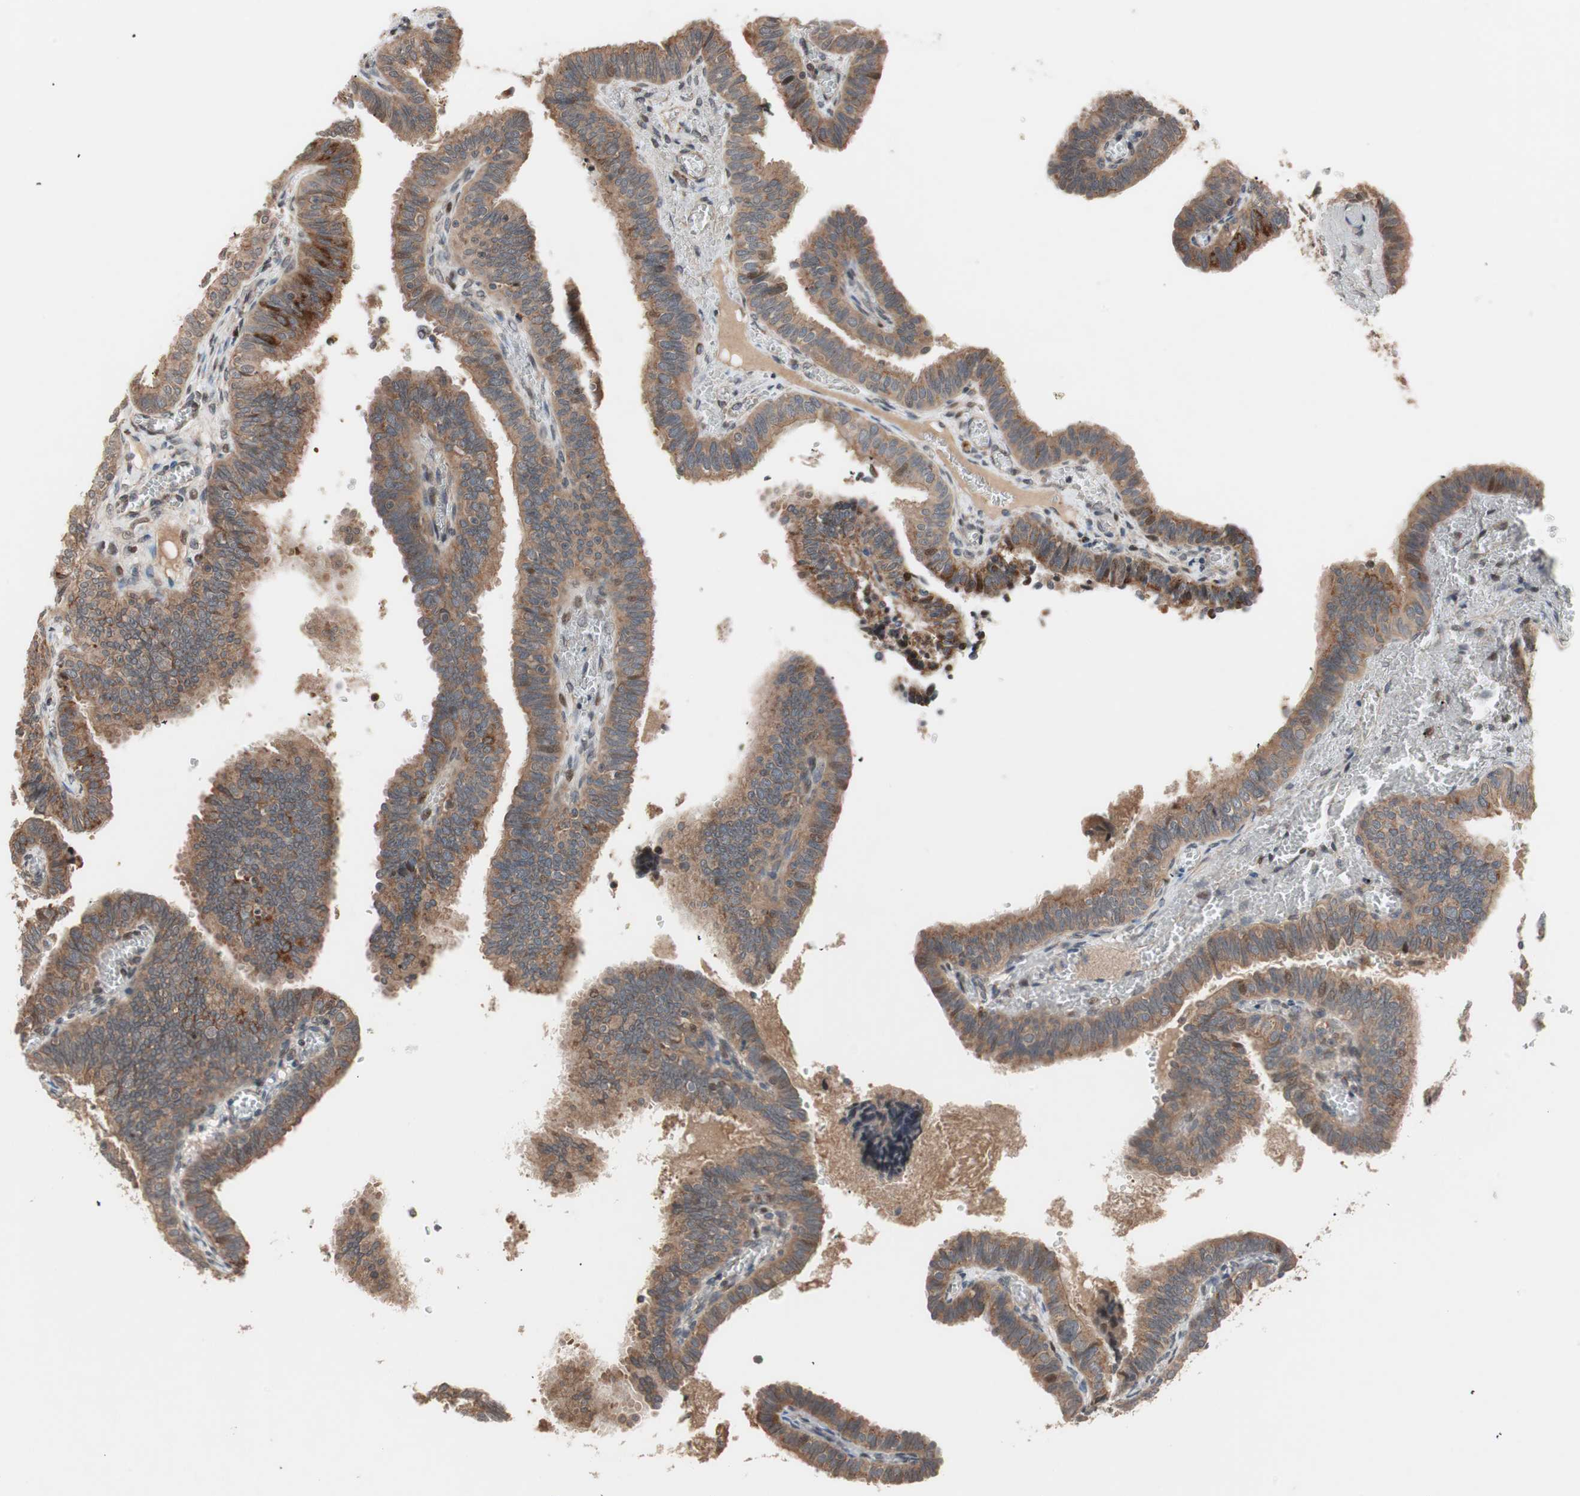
{"staining": {"intensity": "moderate", "quantity": ">75%", "location": "cytoplasmic/membranous"}, "tissue": "fallopian tube", "cell_type": "Glandular cells", "image_type": "normal", "snomed": [{"axis": "morphology", "description": "Normal tissue, NOS"}, {"axis": "topography", "description": "Fallopian tube"}], "caption": "A brown stain labels moderate cytoplasmic/membranous expression of a protein in glandular cells of benign fallopian tube. (DAB = brown stain, brightfield microscopy at high magnification).", "gene": "NF2", "patient": {"sex": "female", "age": 46}}